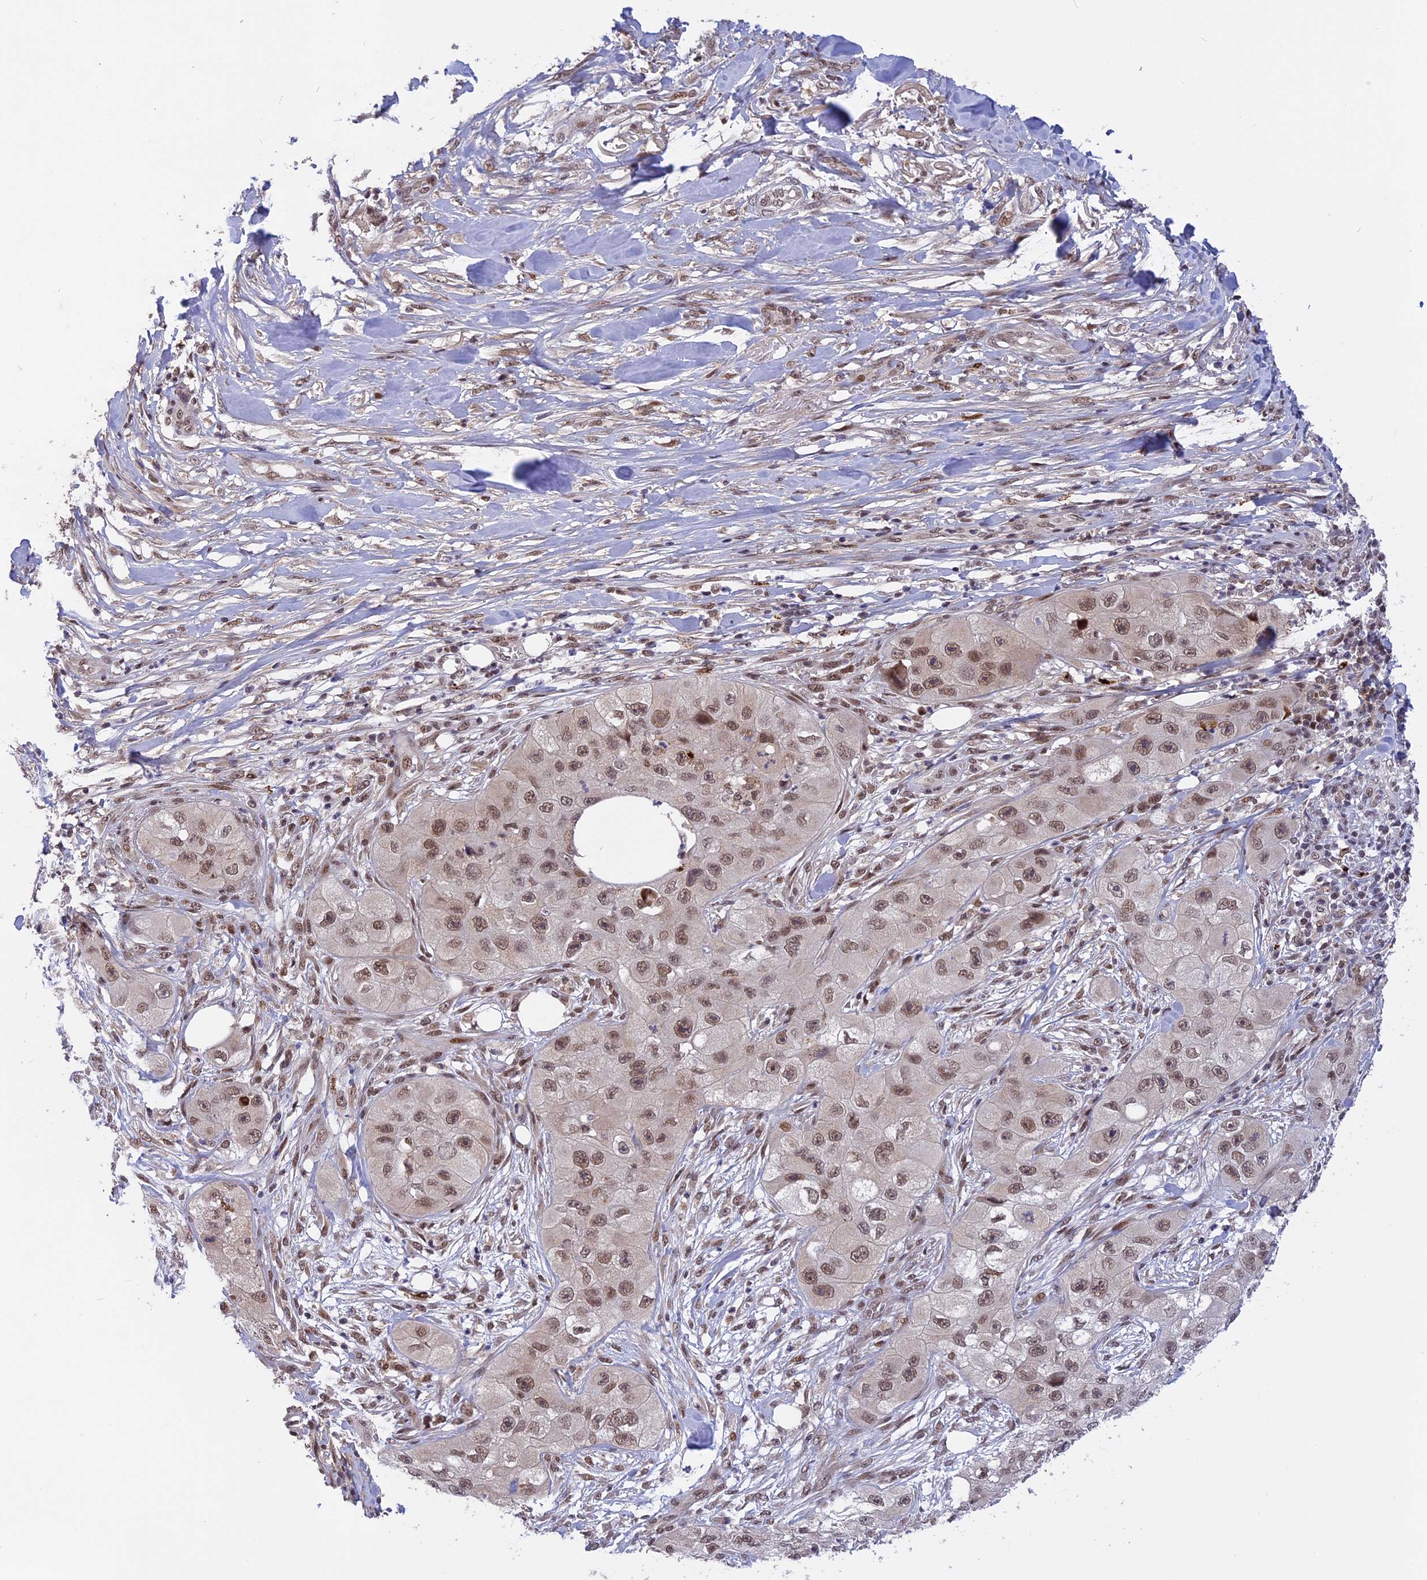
{"staining": {"intensity": "moderate", "quantity": ">75%", "location": "nuclear"}, "tissue": "skin cancer", "cell_type": "Tumor cells", "image_type": "cancer", "snomed": [{"axis": "morphology", "description": "Squamous cell carcinoma, NOS"}, {"axis": "topography", "description": "Skin"}, {"axis": "topography", "description": "Subcutis"}], "caption": "High-magnification brightfield microscopy of skin squamous cell carcinoma stained with DAB (3,3'-diaminobenzidine) (brown) and counterstained with hematoxylin (blue). tumor cells exhibit moderate nuclear positivity is present in about>75% of cells.", "gene": "POLR2C", "patient": {"sex": "male", "age": 73}}